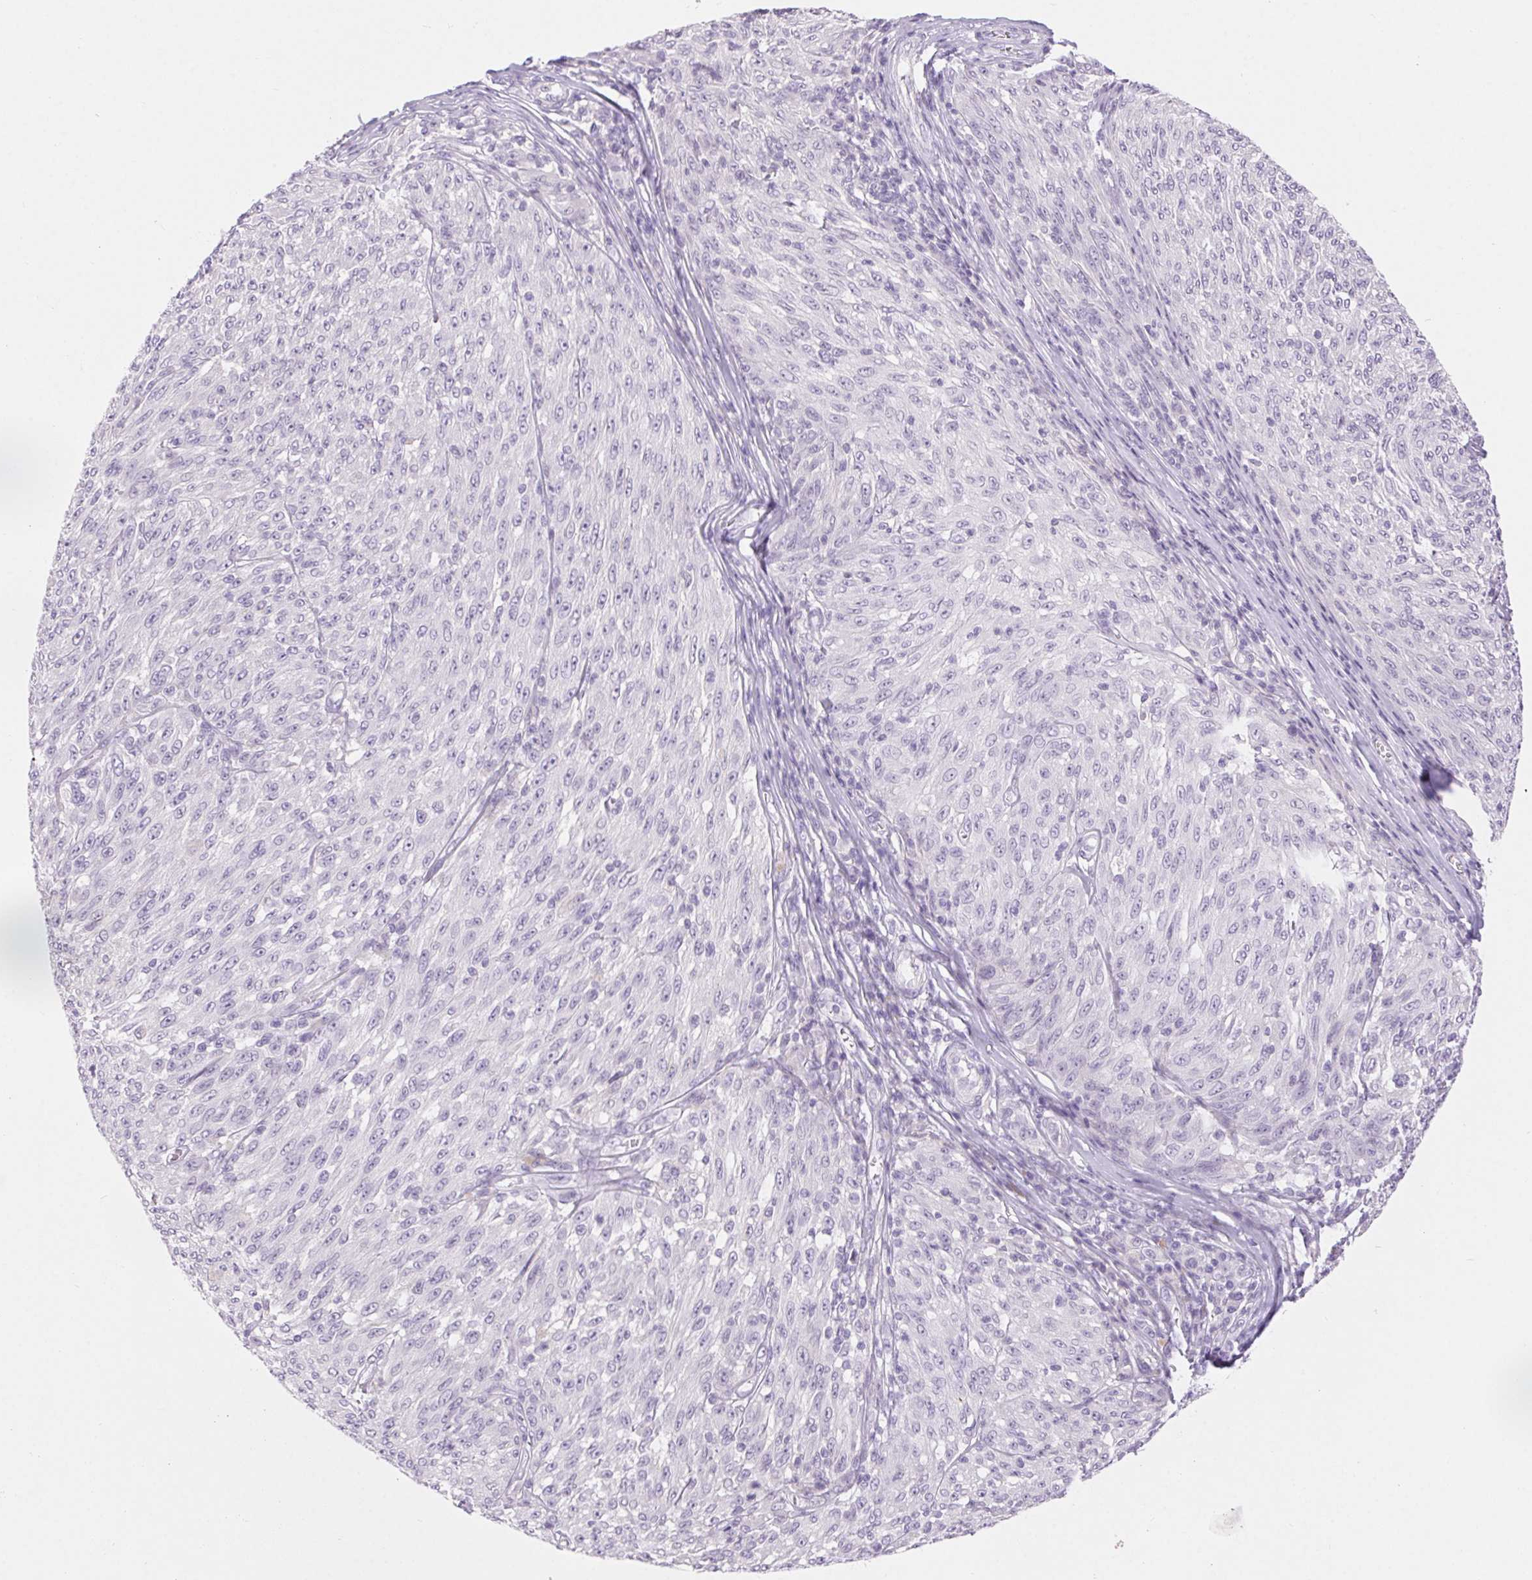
{"staining": {"intensity": "negative", "quantity": "none", "location": "none"}, "tissue": "melanoma", "cell_type": "Tumor cells", "image_type": "cancer", "snomed": [{"axis": "morphology", "description": "Malignant melanoma, NOS"}, {"axis": "topography", "description": "Skin"}], "caption": "Tumor cells are negative for brown protein staining in malignant melanoma.", "gene": "CLDN16", "patient": {"sex": "male", "age": 85}}